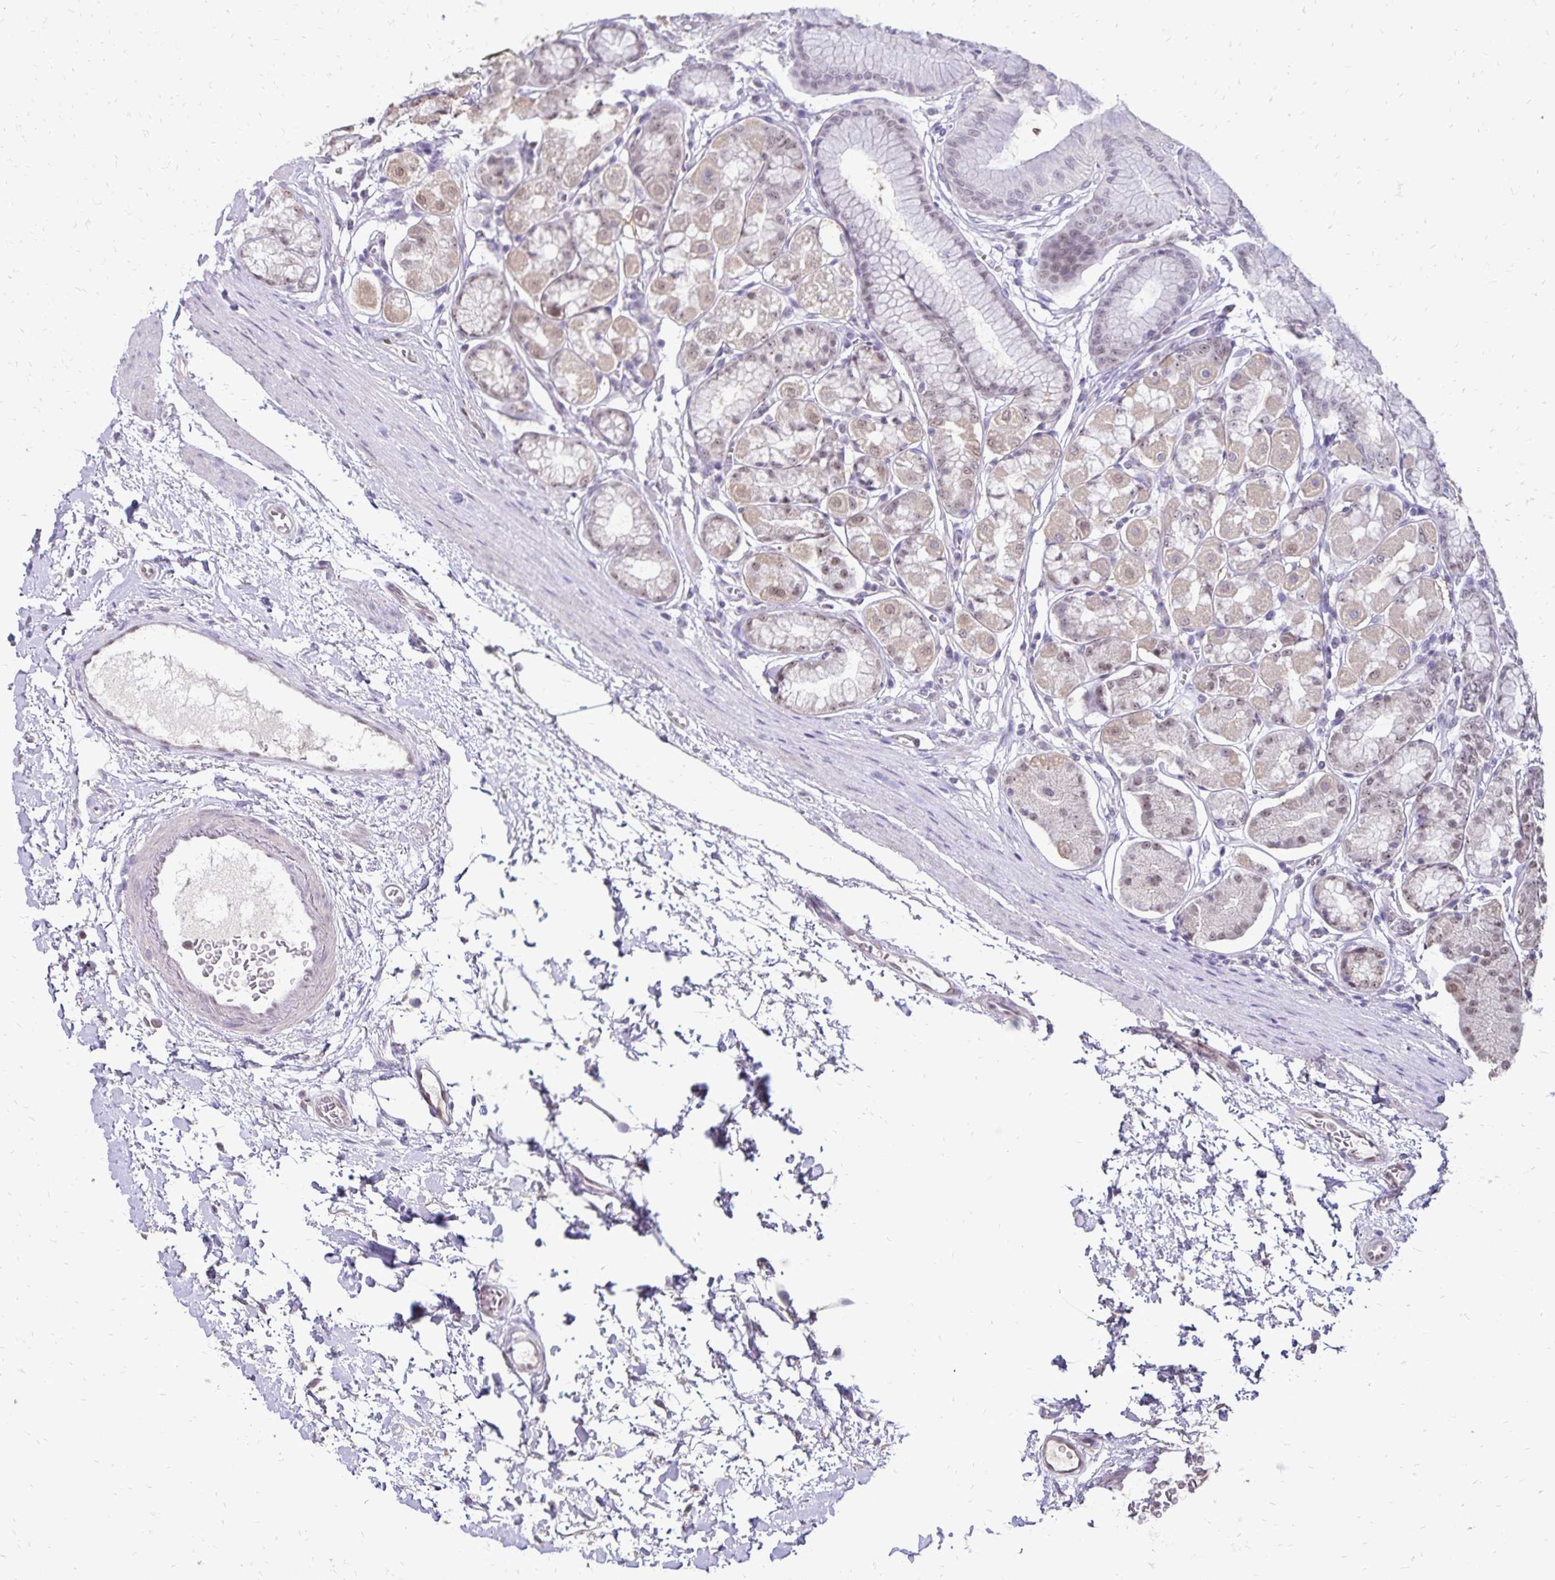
{"staining": {"intensity": "weak", "quantity": "25%-75%", "location": "cytoplasmic/membranous,nuclear"}, "tissue": "stomach", "cell_type": "Glandular cells", "image_type": "normal", "snomed": [{"axis": "morphology", "description": "Normal tissue, NOS"}, {"axis": "topography", "description": "Stomach"}, {"axis": "topography", "description": "Stomach, lower"}], "caption": "Glandular cells exhibit low levels of weak cytoplasmic/membranous,nuclear expression in approximately 25%-75% of cells in normal stomach. (DAB (3,3'-diaminobenzidine) IHC, brown staining for protein, blue staining for nuclei).", "gene": "POLB", "patient": {"sex": "male", "age": 76}}